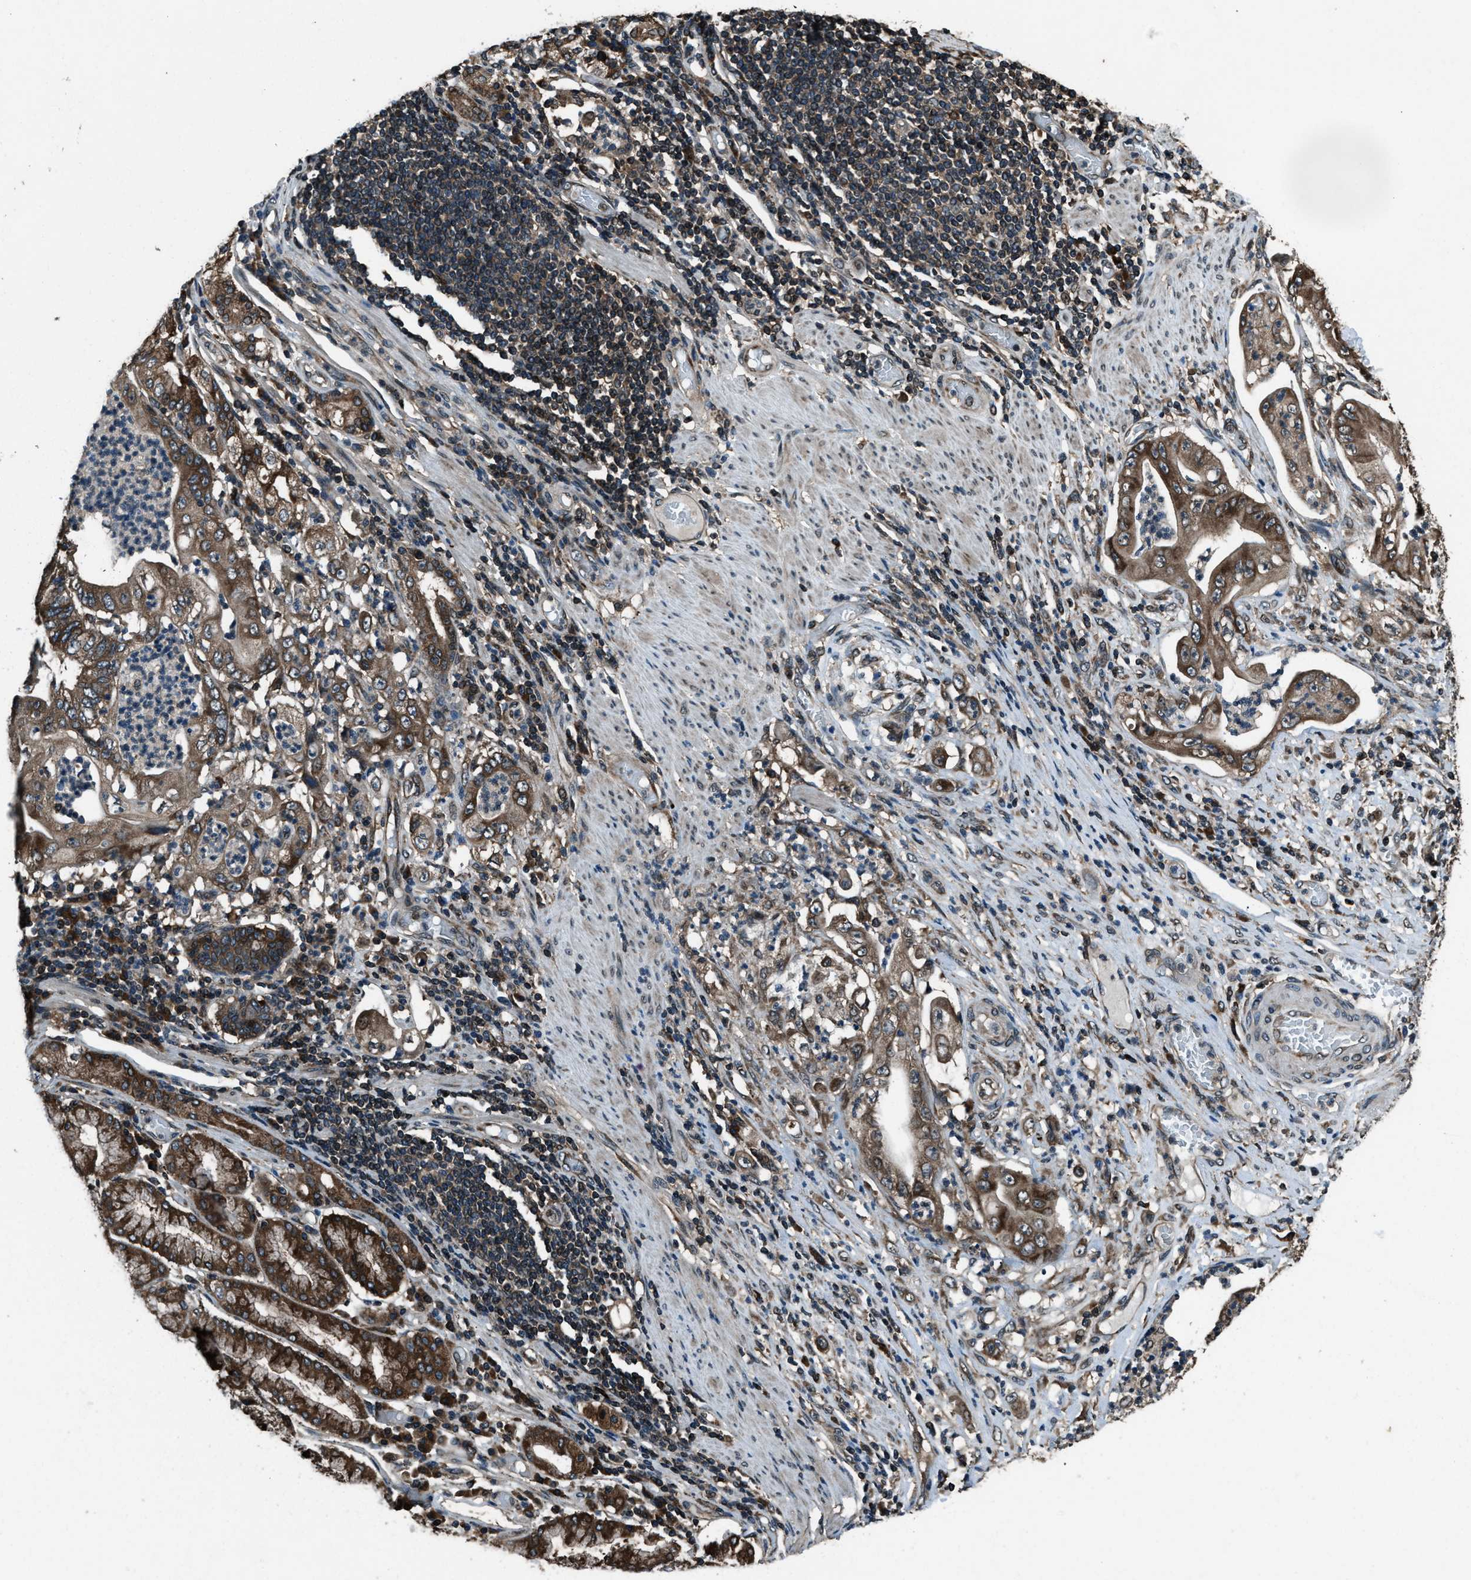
{"staining": {"intensity": "moderate", "quantity": ">75%", "location": "cytoplasmic/membranous"}, "tissue": "stomach cancer", "cell_type": "Tumor cells", "image_type": "cancer", "snomed": [{"axis": "morphology", "description": "Adenocarcinoma, NOS"}, {"axis": "topography", "description": "Stomach"}], "caption": "Protein expression analysis of human stomach adenocarcinoma reveals moderate cytoplasmic/membranous positivity in approximately >75% of tumor cells.", "gene": "TRIM4", "patient": {"sex": "female", "age": 73}}